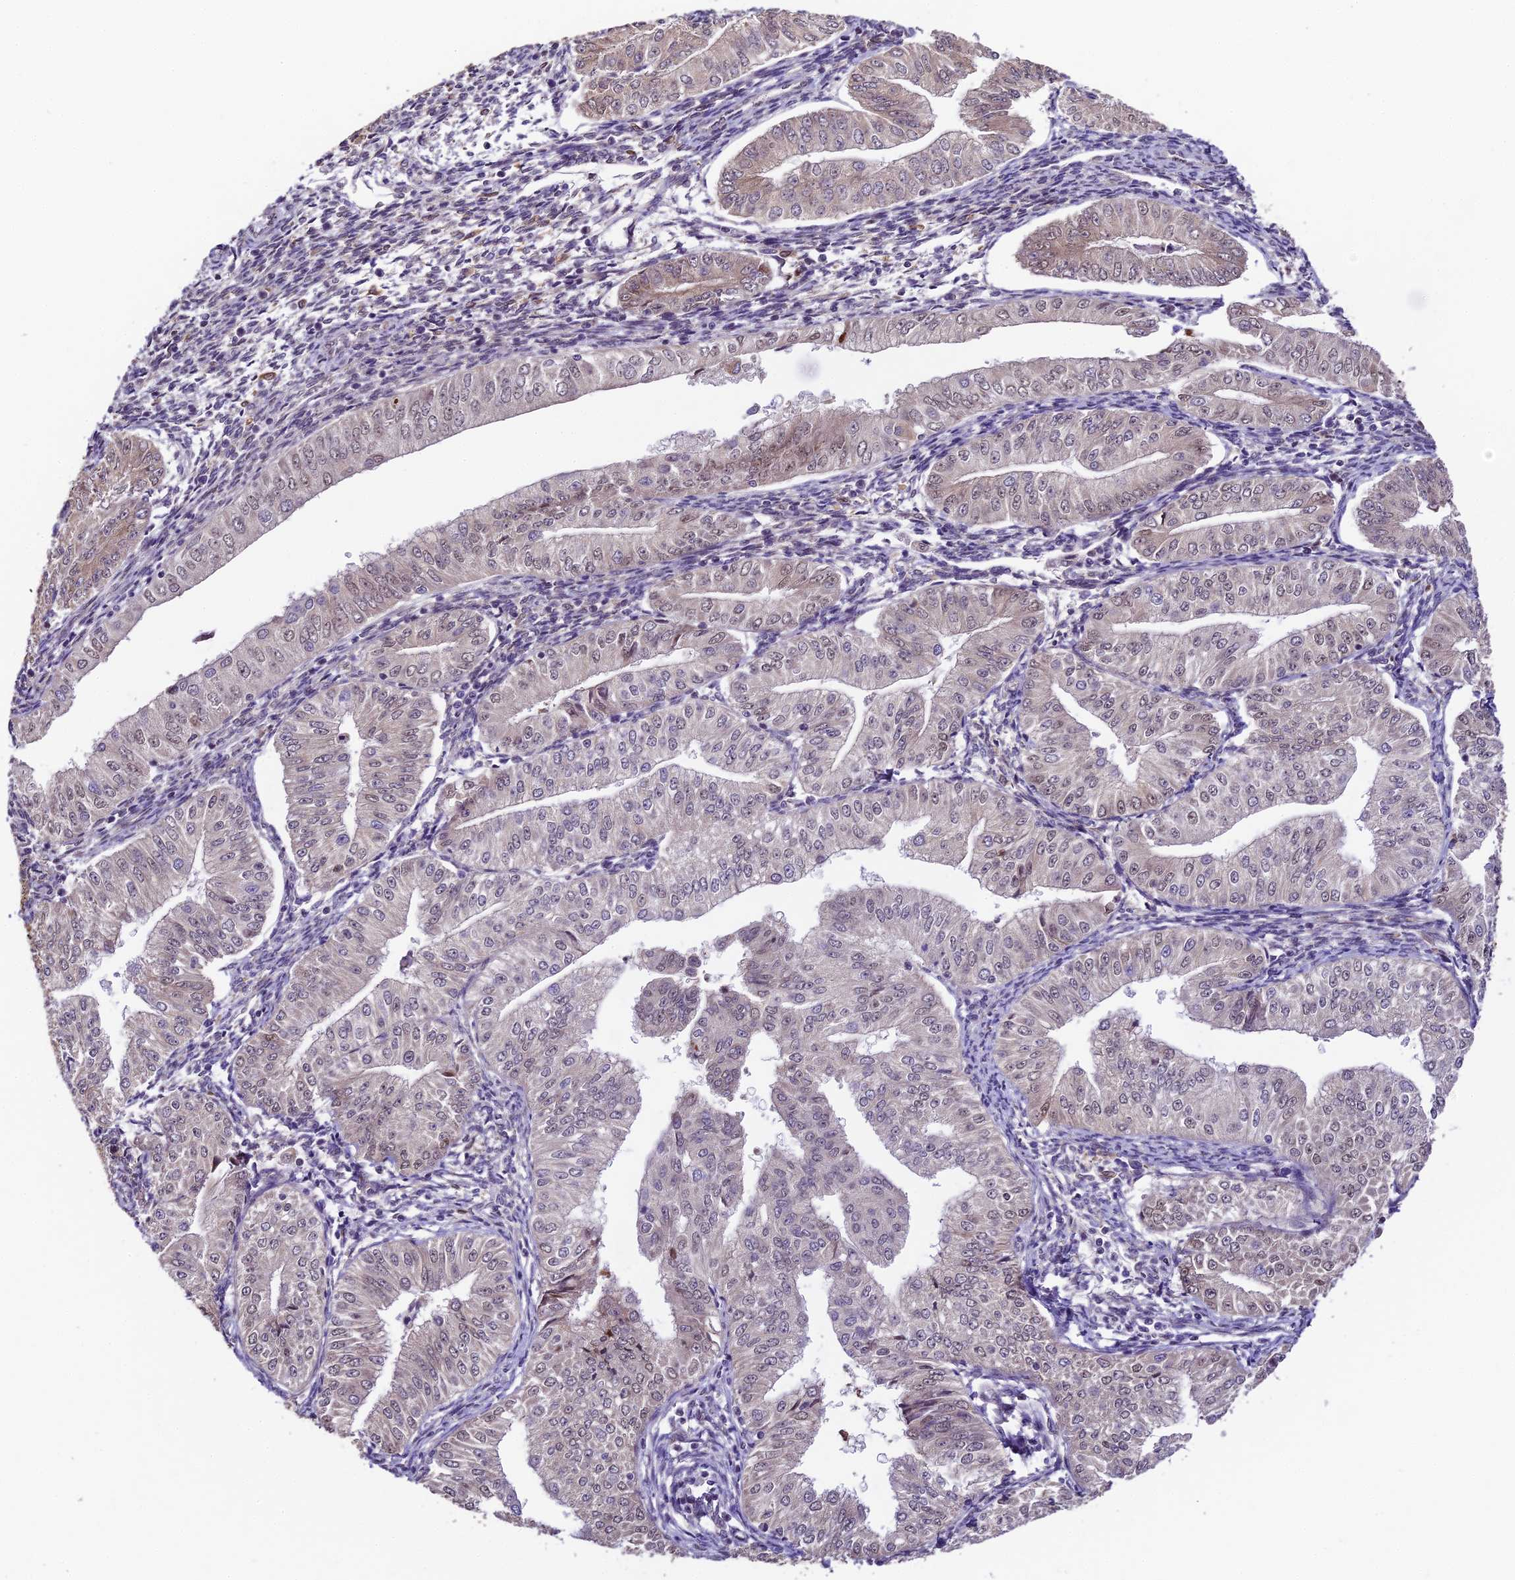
{"staining": {"intensity": "weak", "quantity": "<25%", "location": "nuclear"}, "tissue": "endometrial cancer", "cell_type": "Tumor cells", "image_type": "cancer", "snomed": [{"axis": "morphology", "description": "Normal tissue, NOS"}, {"axis": "morphology", "description": "Adenocarcinoma, NOS"}, {"axis": "topography", "description": "Endometrium"}], "caption": "Adenocarcinoma (endometrial) was stained to show a protein in brown. There is no significant staining in tumor cells. (Stains: DAB (3,3'-diaminobenzidine) IHC with hematoxylin counter stain, Microscopy: brightfield microscopy at high magnification).", "gene": "TRIM22", "patient": {"sex": "female", "age": 53}}